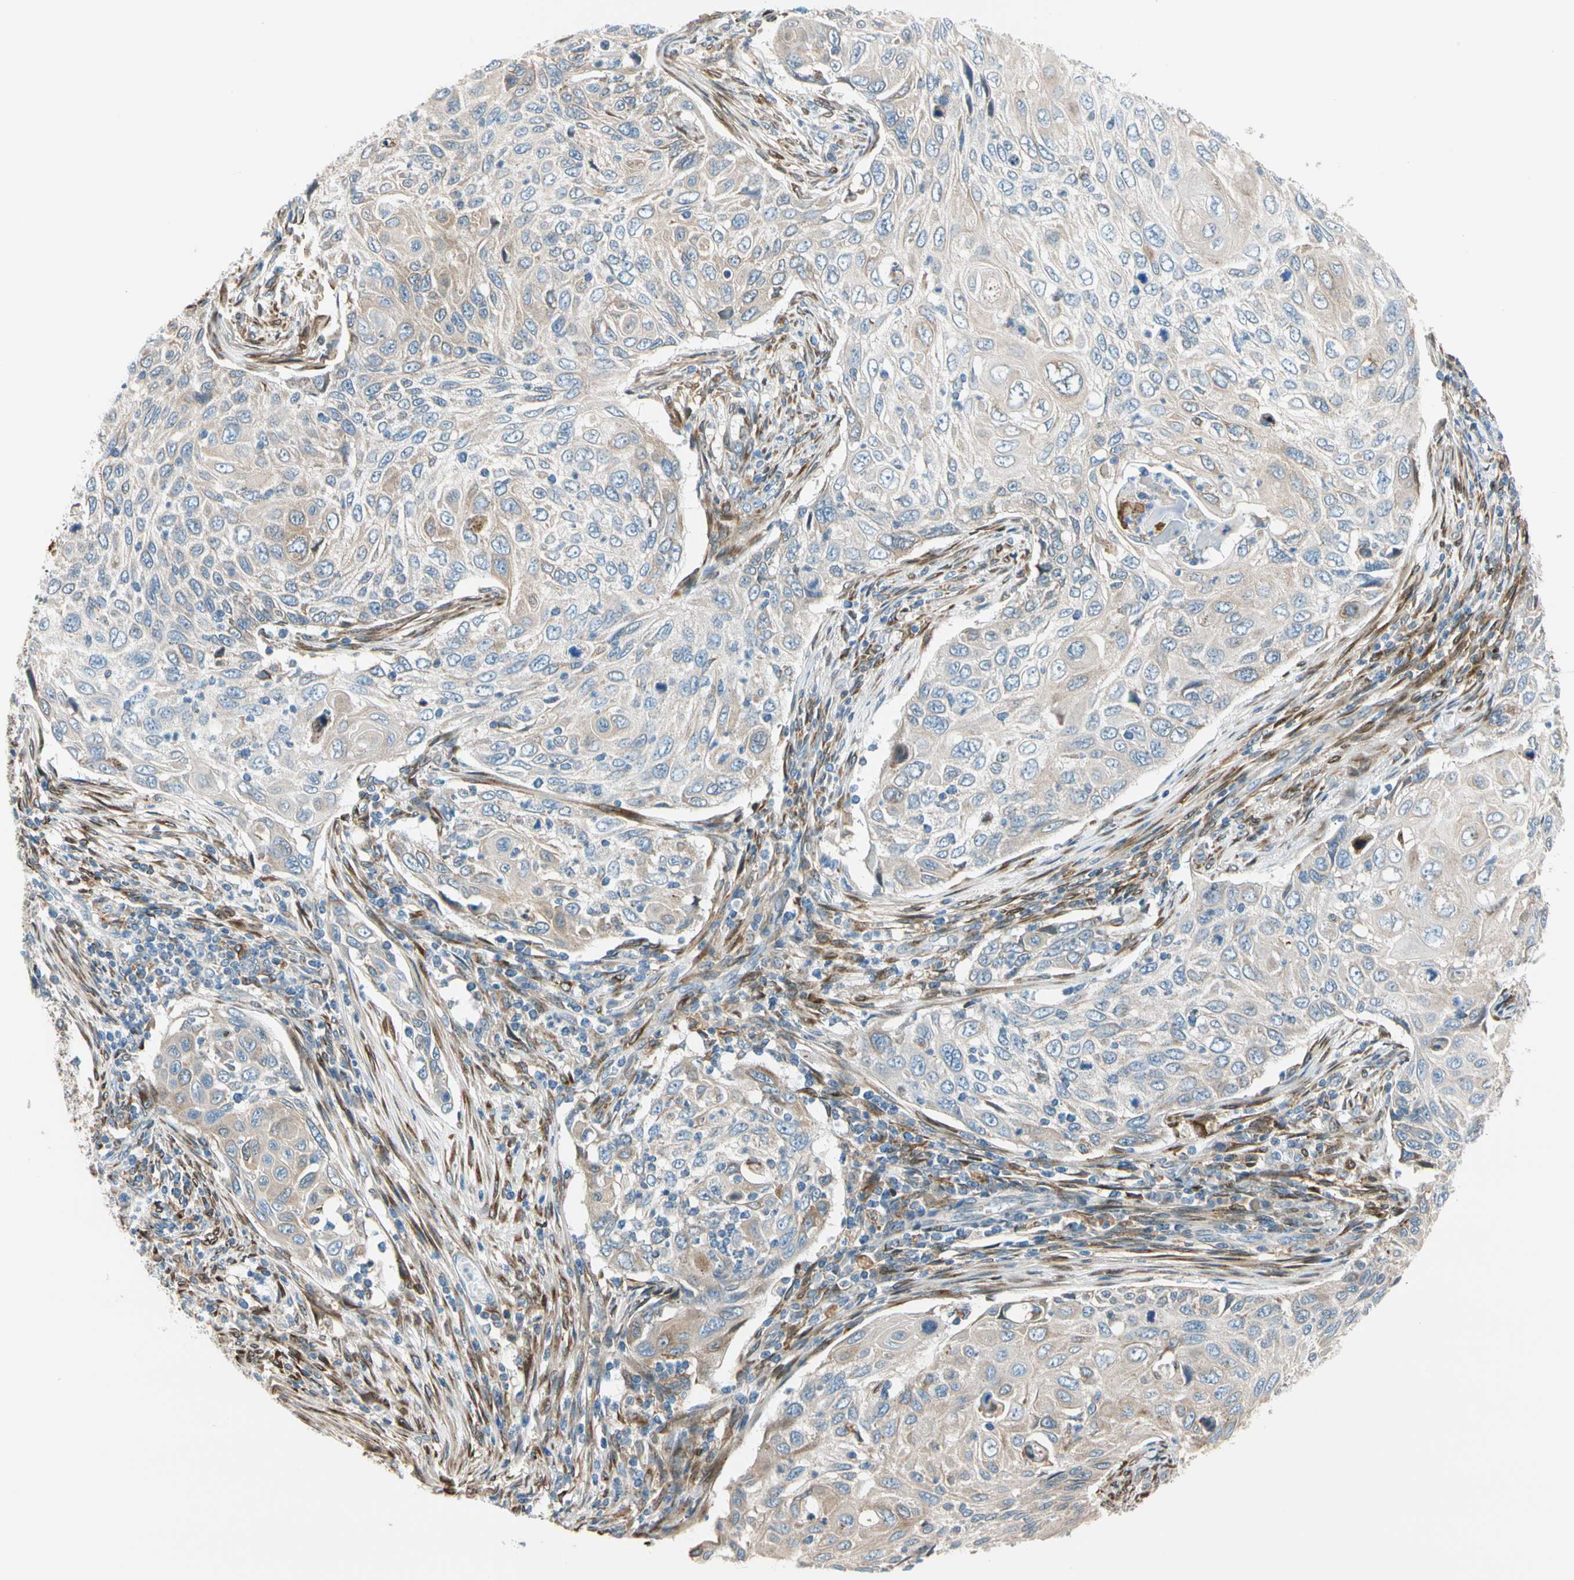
{"staining": {"intensity": "weak", "quantity": "25%-75%", "location": "cytoplasmic/membranous"}, "tissue": "cervical cancer", "cell_type": "Tumor cells", "image_type": "cancer", "snomed": [{"axis": "morphology", "description": "Squamous cell carcinoma, NOS"}, {"axis": "topography", "description": "Cervix"}], "caption": "Immunohistochemistry histopathology image of neoplastic tissue: human cervical cancer (squamous cell carcinoma) stained using IHC exhibits low levels of weak protein expression localized specifically in the cytoplasmic/membranous of tumor cells, appearing as a cytoplasmic/membranous brown color.", "gene": "NUCB1", "patient": {"sex": "female", "age": 70}}